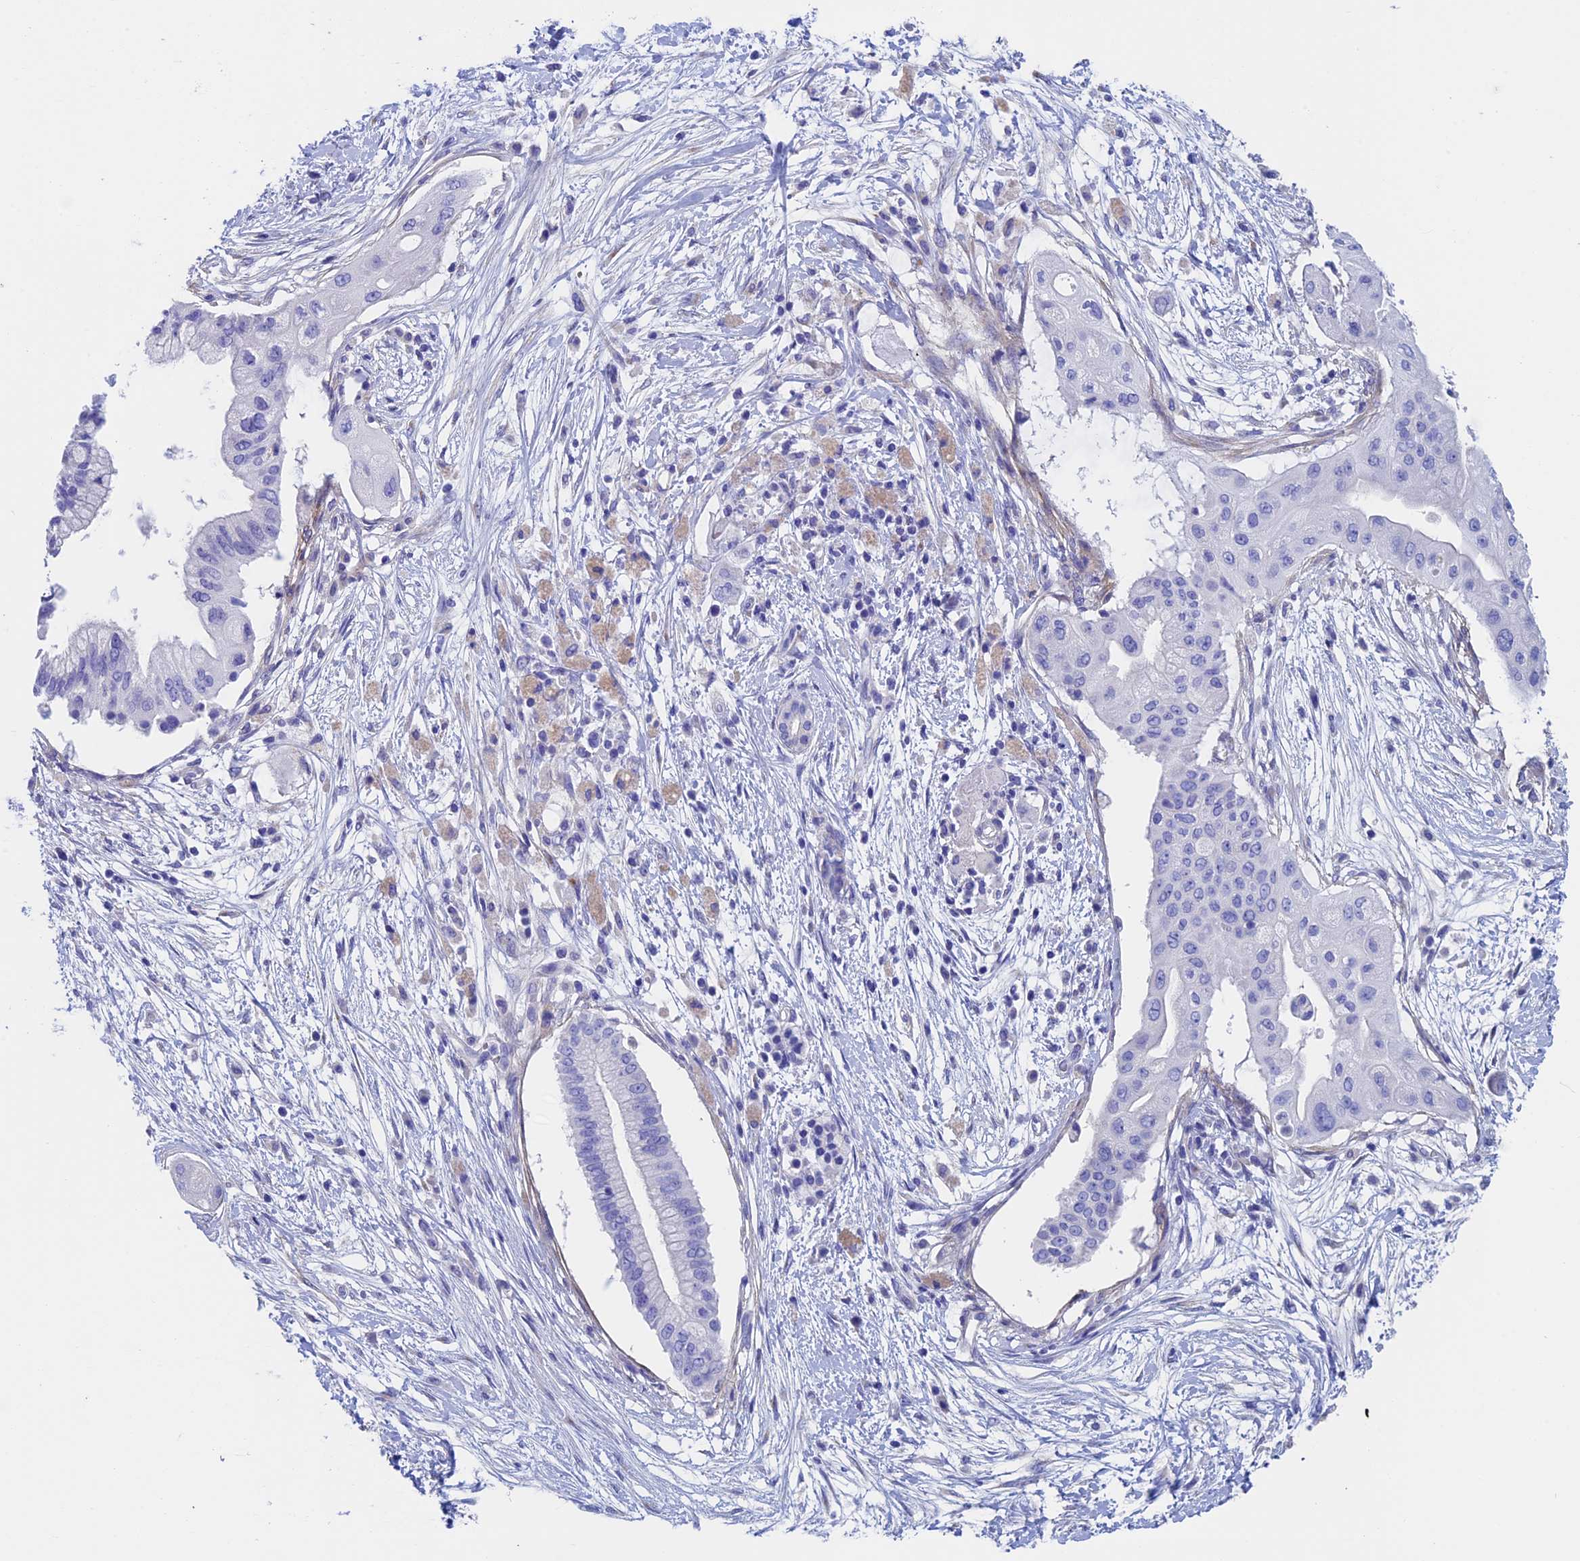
{"staining": {"intensity": "negative", "quantity": "none", "location": "none"}, "tissue": "pancreatic cancer", "cell_type": "Tumor cells", "image_type": "cancer", "snomed": [{"axis": "morphology", "description": "Adenocarcinoma, NOS"}, {"axis": "topography", "description": "Pancreas"}], "caption": "DAB (3,3'-diaminobenzidine) immunohistochemical staining of human pancreatic cancer displays no significant expression in tumor cells. Brightfield microscopy of immunohistochemistry stained with DAB (brown) and hematoxylin (blue), captured at high magnification.", "gene": "ADH7", "patient": {"sex": "male", "age": 68}}